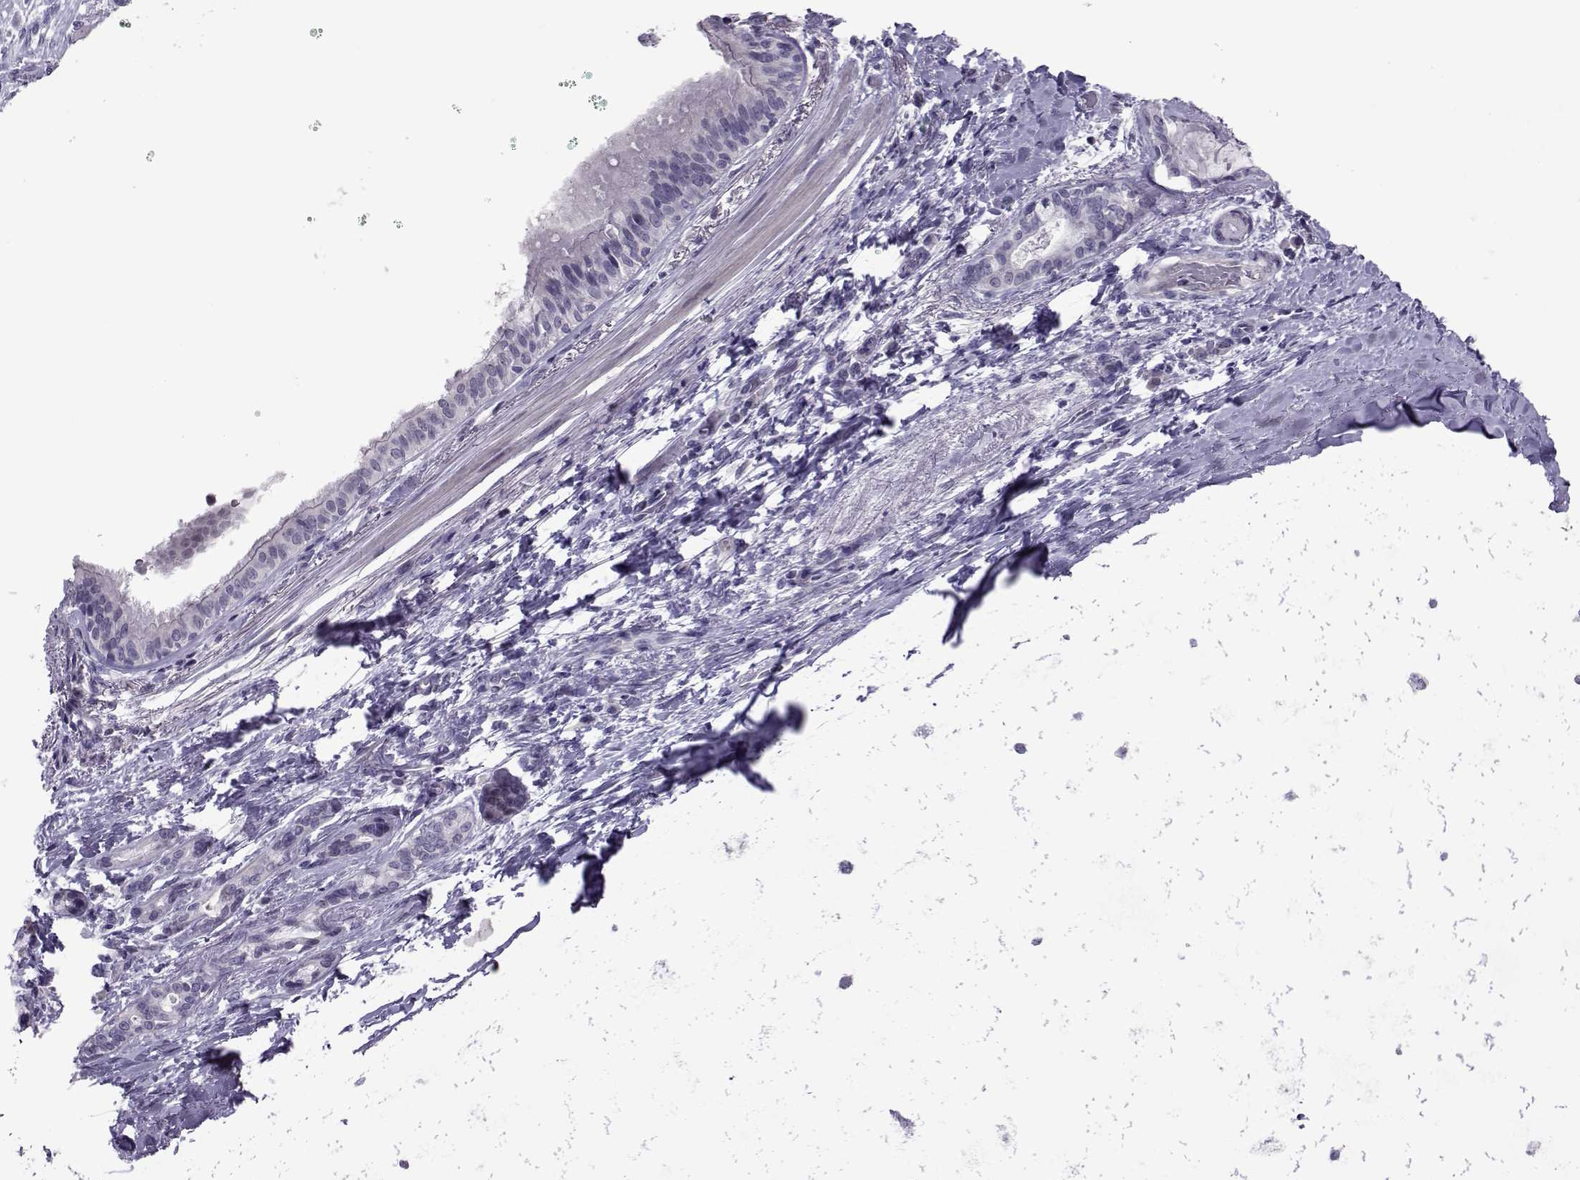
{"staining": {"intensity": "negative", "quantity": "none", "location": "none"}, "tissue": "bronchus", "cell_type": "Respiratory epithelial cells", "image_type": "normal", "snomed": [{"axis": "morphology", "description": "Normal tissue, NOS"}, {"axis": "morphology", "description": "Squamous cell carcinoma, NOS"}, {"axis": "topography", "description": "Bronchus"}, {"axis": "topography", "description": "Lung"}], "caption": "Immunohistochemistry micrograph of benign human bronchus stained for a protein (brown), which reveals no positivity in respiratory epithelial cells. (DAB immunohistochemistry visualized using brightfield microscopy, high magnification).", "gene": "ASRGL1", "patient": {"sex": "male", "age": 69}}